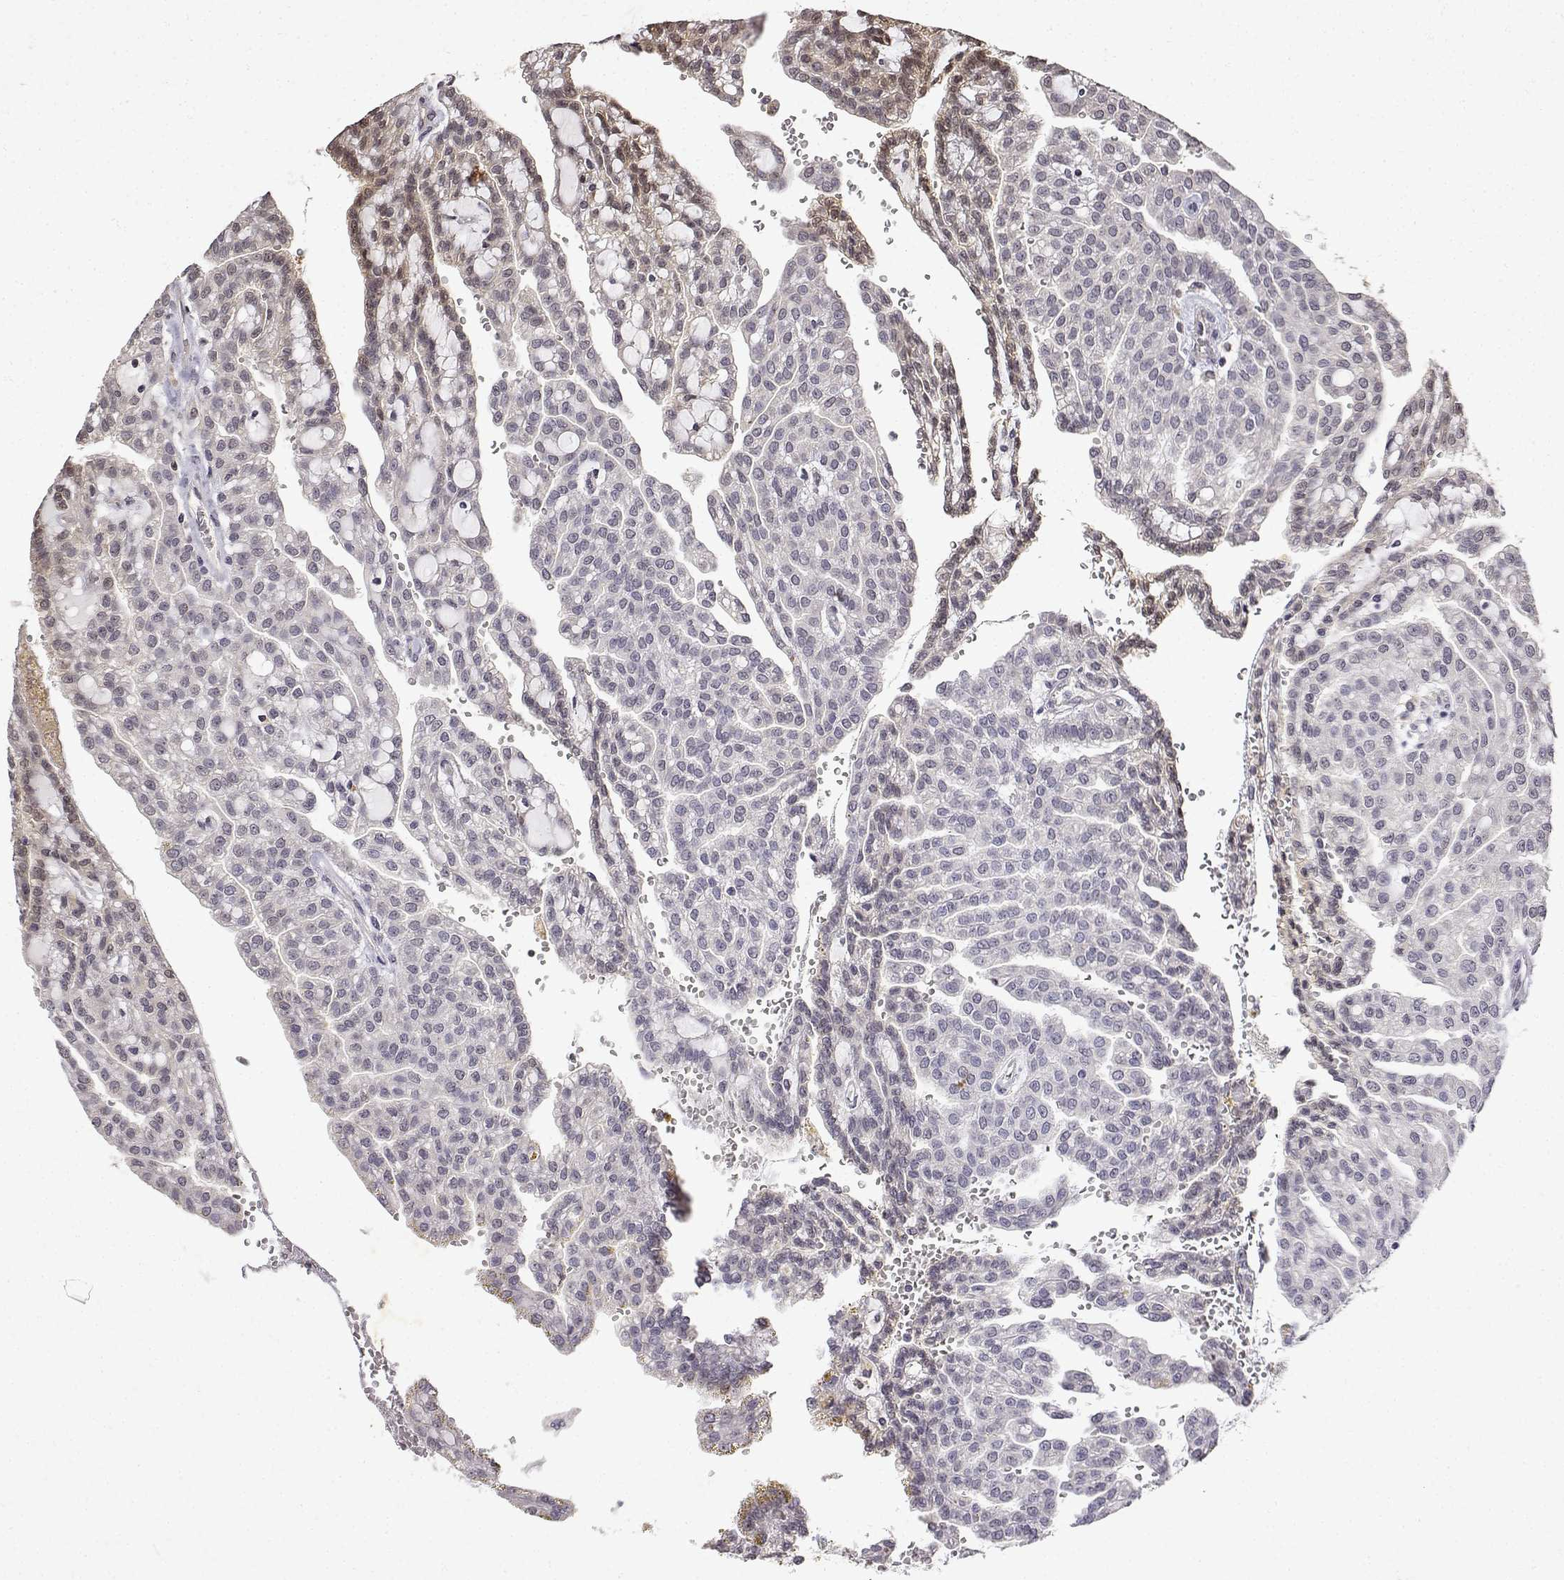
{"staining": {"intensity": "negative", "quantity": "none", "location": "none"}, "tissue": "renal cancer", "cell_type": "Tumor cells", "image_type": "cancer", "snomed": [{"axis": "morphology", "description": "Adenocarcinoma, NOS"}, {"axis": "topography", "description": "Kidney"}], "caption": "Immunohistochemistry of renal cancer shows no expression in tumor cells.", "gene": "BDNF", "patient": {"sex": "male", "age": 63}}